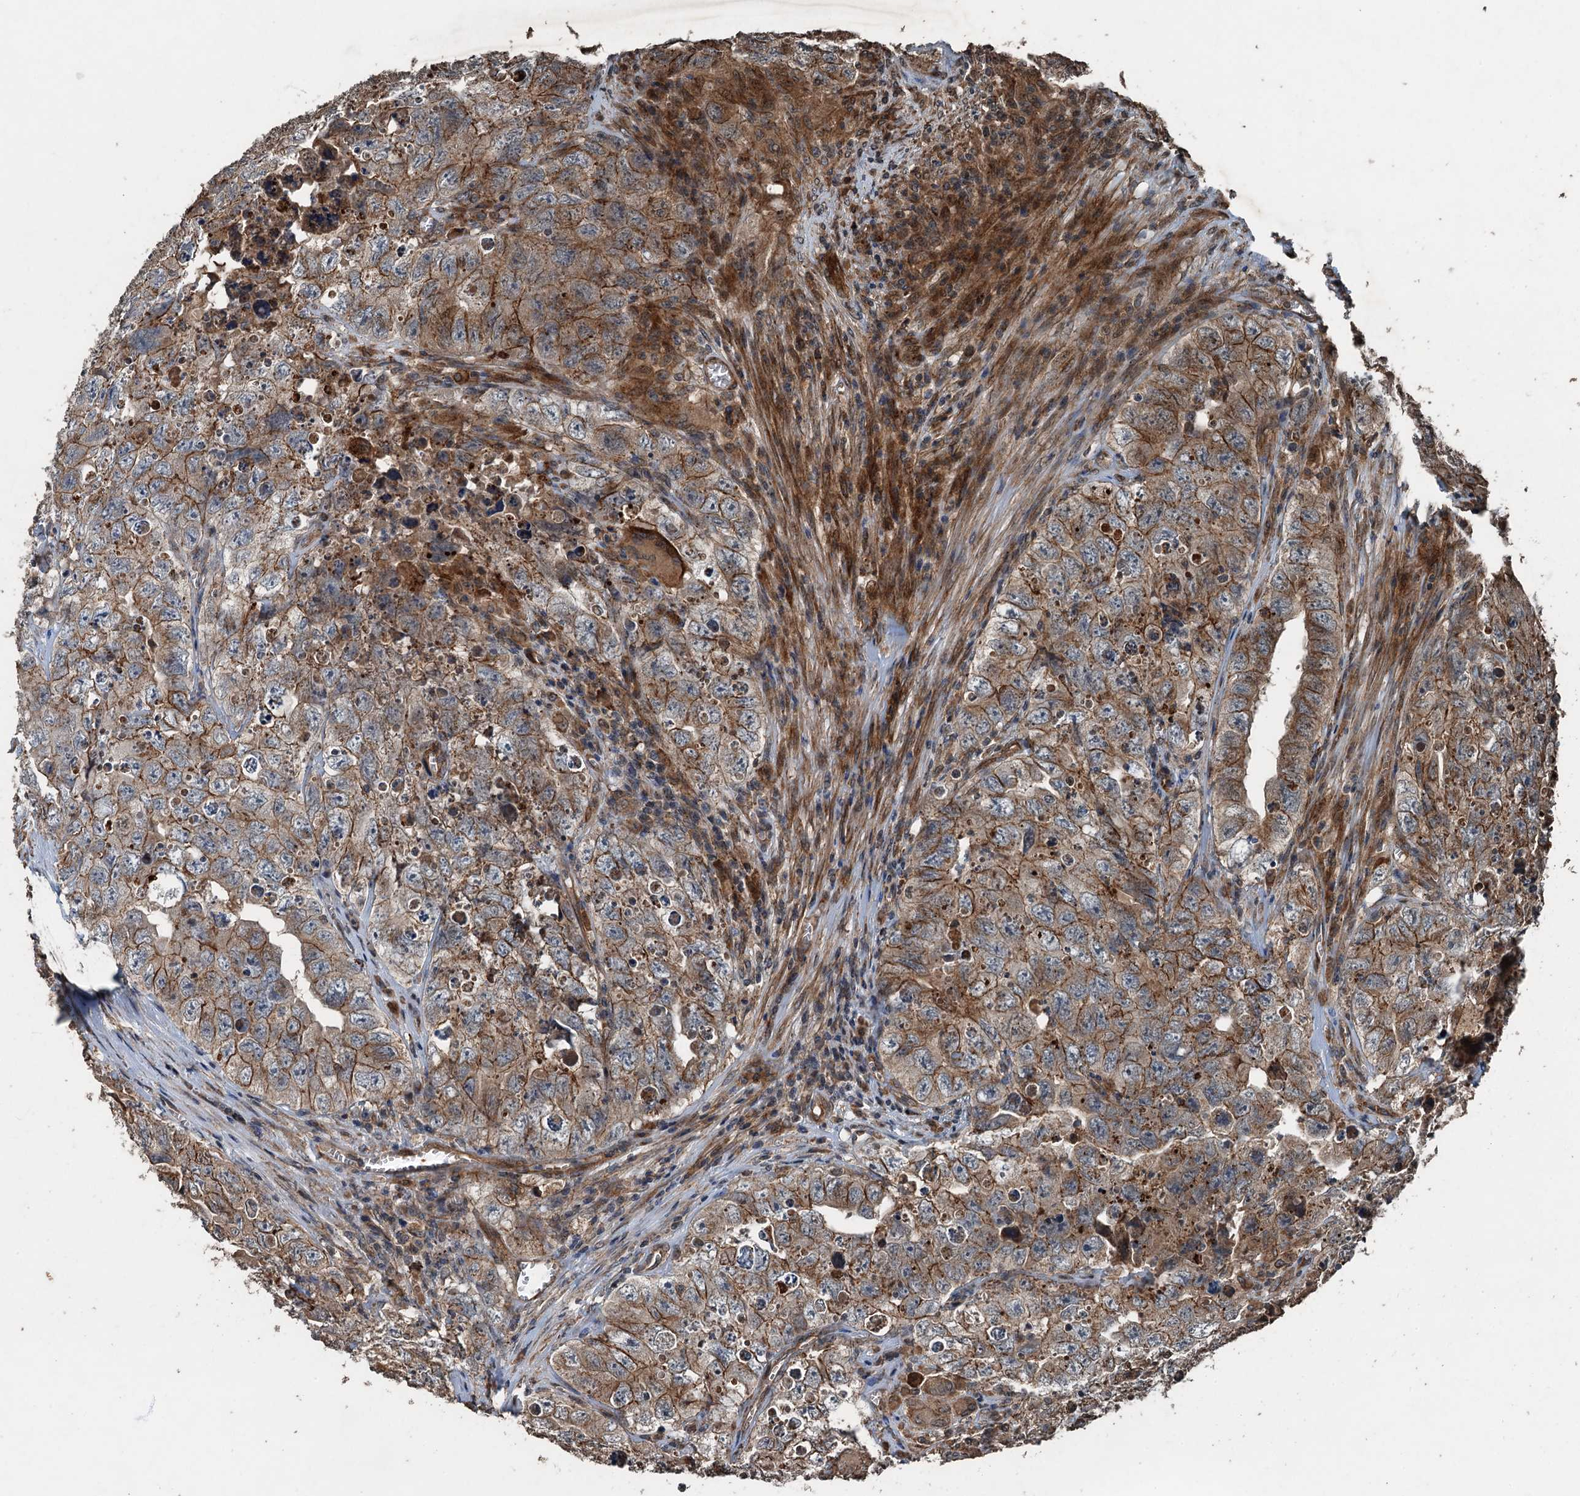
{"staining": {"intensity": "moderate", "quantity": ">75%", "location": "cytoplasmic/membranous"}, "tissue": "testis cancer", "cell_type": "Tumor cells", "image_type": "cancer", "snomed": [{"axis": "morphology", "description": "Seminoma, NOS"}, {"axis": "morphology", "description": "Carcinoma, Embryonal, NOS"}, {"axis": "topography", "description": "Testis"}], "caption": "Immunohistochemical staining of human embryonal carcinoma (testis) exhibits medium levels of moderate cytoplasmic/membranous staining in approximately >75% of tumor cells. The staining is performed using DAB brown chromogen to label protein expression. The nuclei are counter-stained blue using hematoxylin.", "gene": "TCTN1", "patient": {"sex": "male", "age": 43}}